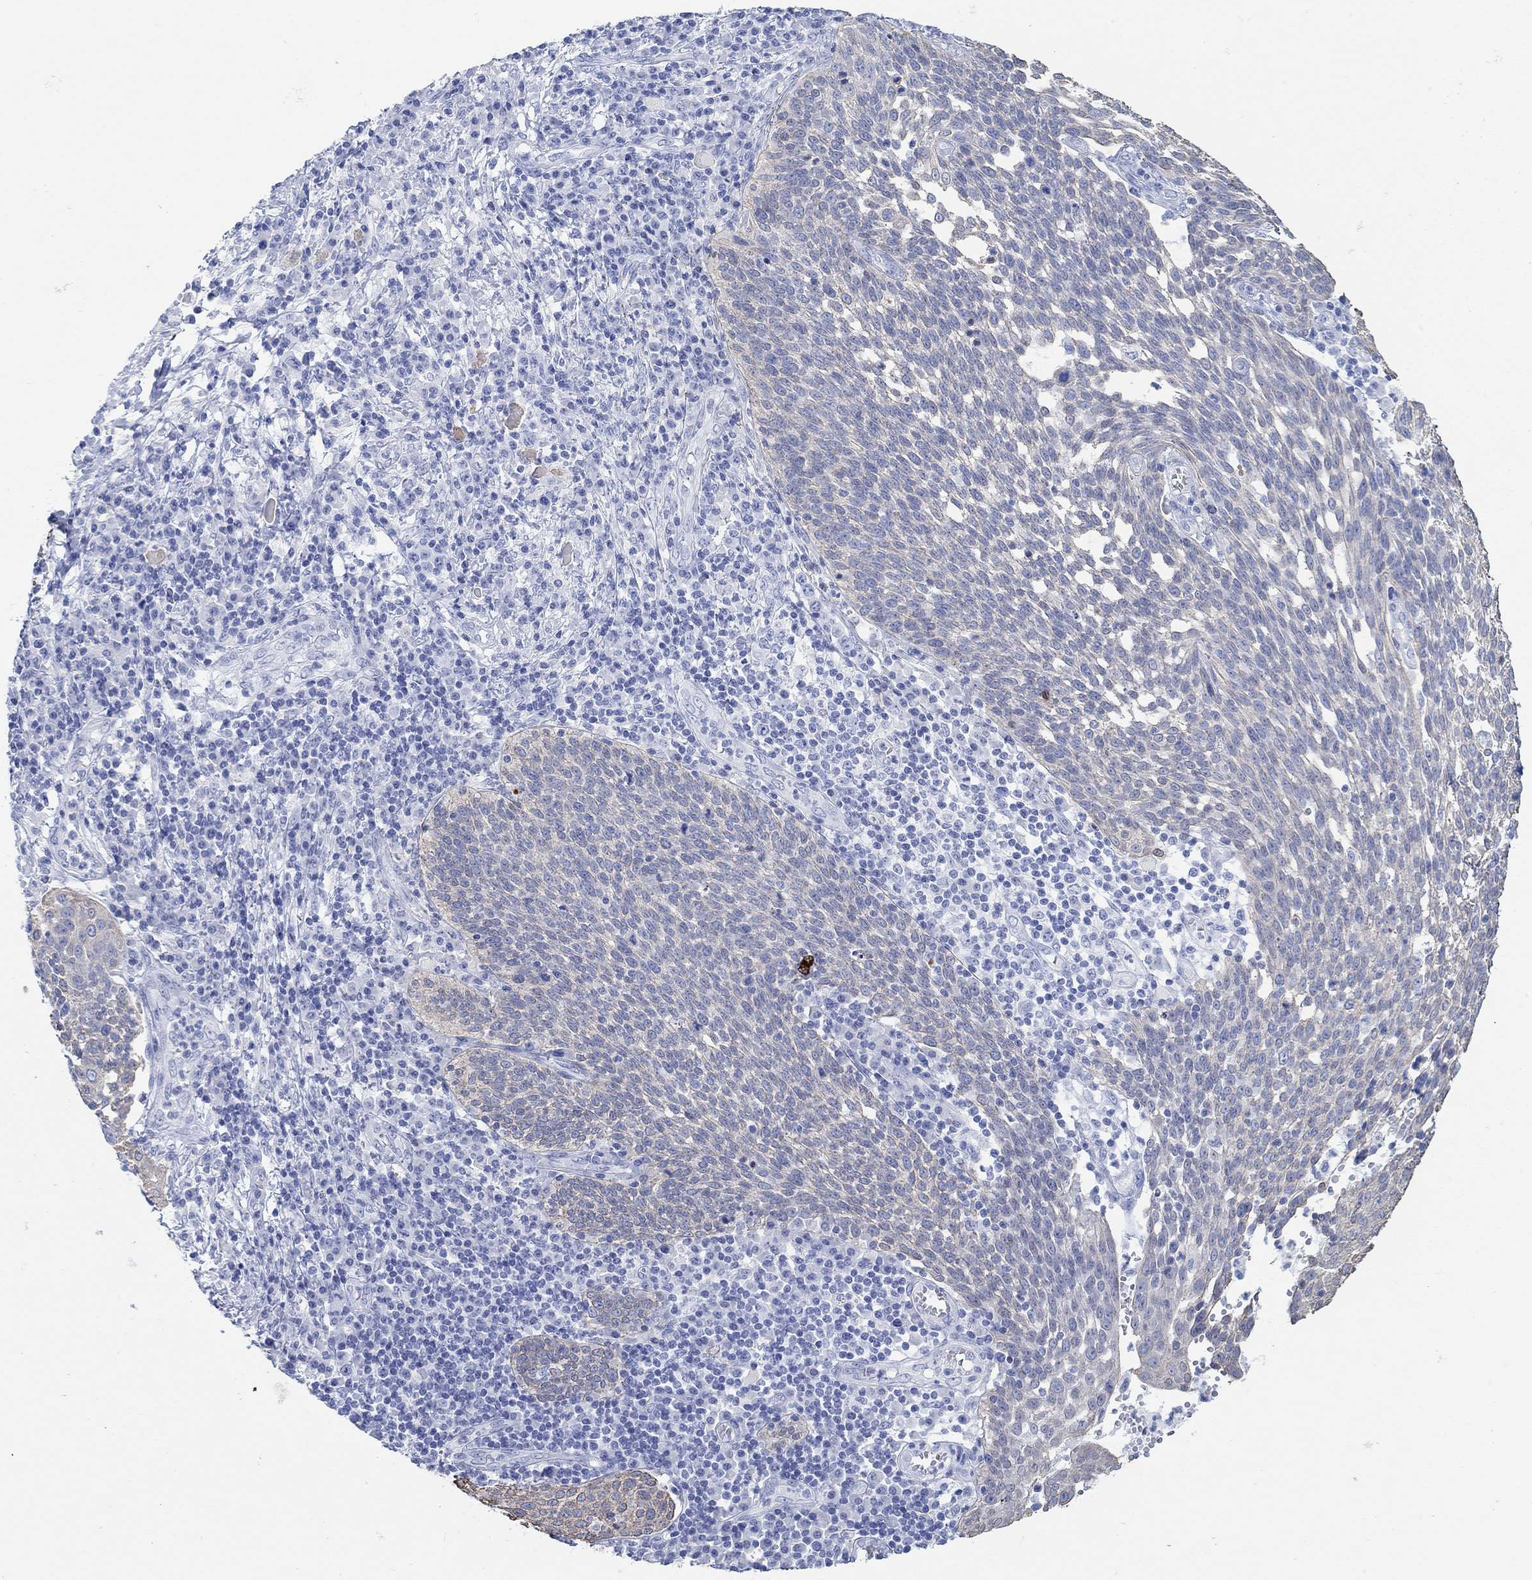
{"staining": {"intensity": "weak", "quantity": "<25%", "location": "cytoplasmic/membranous"}, "tissue": "cervical cancer", "cell_type": "Tumor cells", "image_type": "cancer", "snomed": [{"axis": "morphology", "description": "Squamous cell carcinoma, NOS"}, {"axis": "topography", "description": "Cervix"}], "caption": "Human cervical cancer (squamous cell carcinoma) stained for a protein using immunohistochemistry reveals no staining in tumor cells.", "gene": "AK8", "patient": {"sex": "female", "age": 34}}